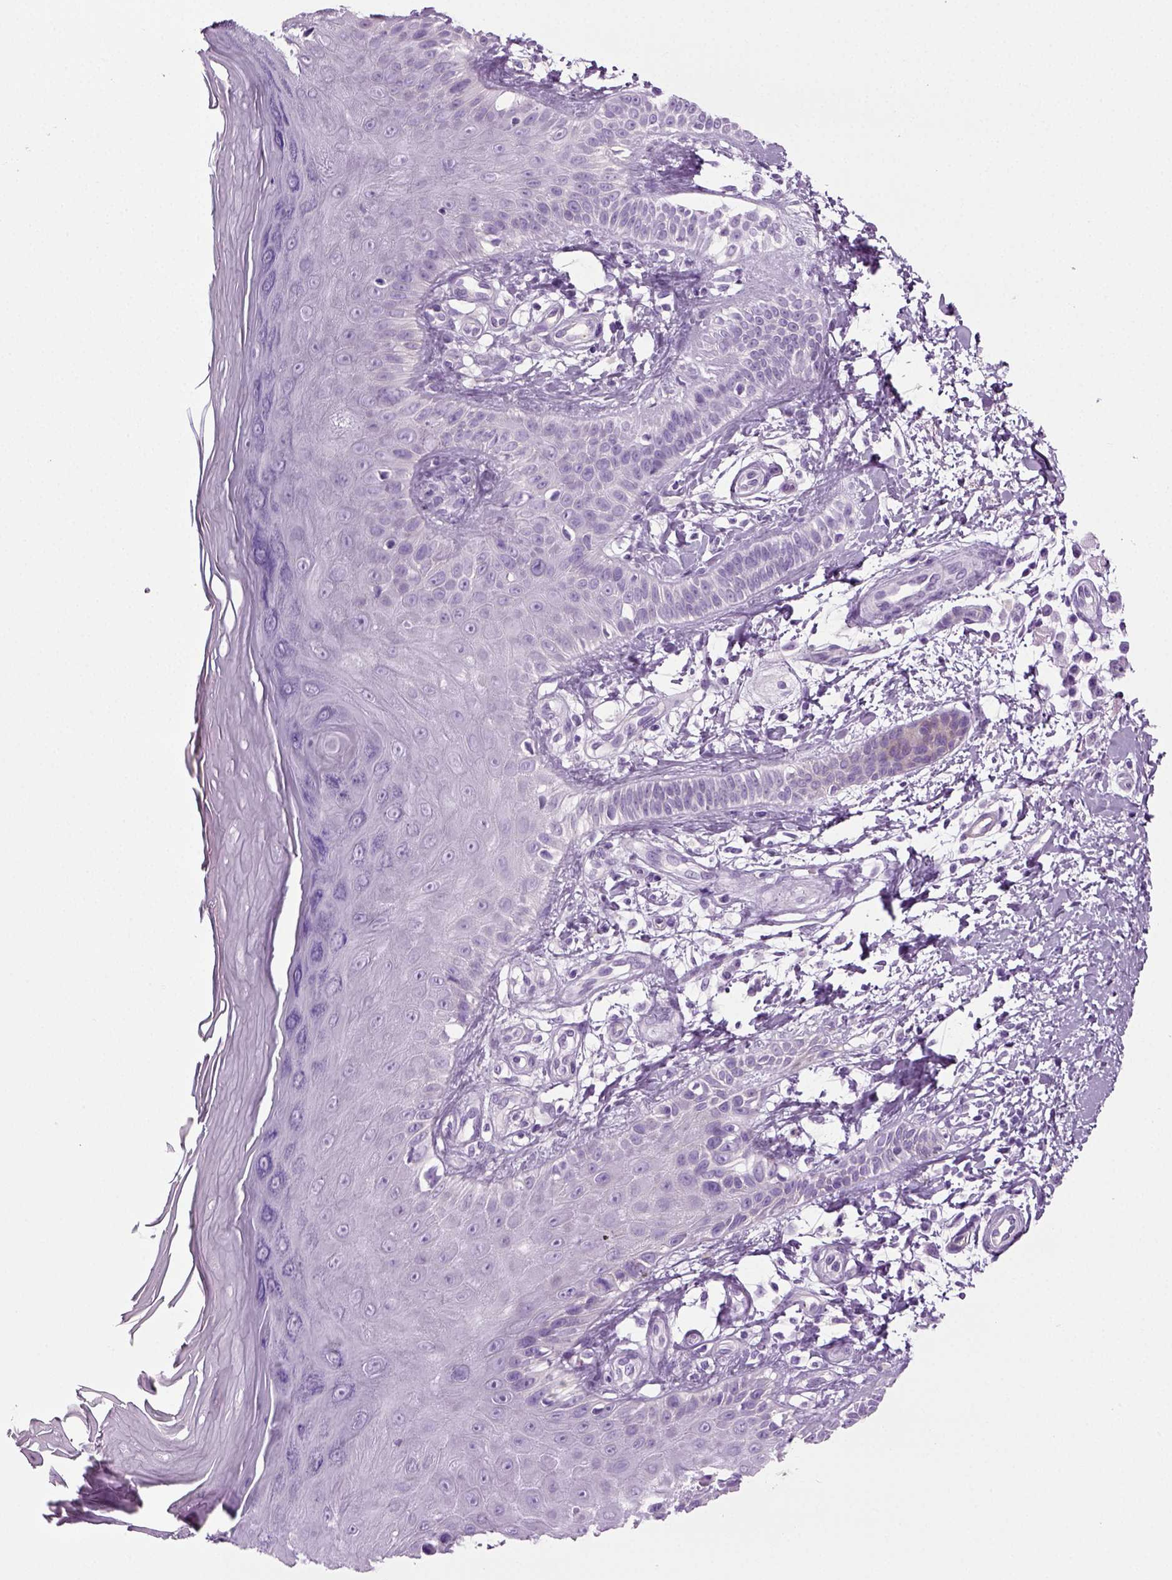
{"staining": {"intensity": "negative", "quantity": "none", "location": "none"}, "tissue": "skin", "cell_type": "Fibroblasts", "image_type": "normal", "snomed": [{"axis": "morphology", "description": "Normal tissue, NOS"}, {"axis": "morphology", "description": "Inflammation, NOS"}, {"axis": "morphology", "description": "Fibrosis, NOS"}, {"axis": "topography", "description": "Skin"}], "caption": "Skin stained for a protein using IHC displays no positivity fibroblasts.", "gene": "CD109", "patient": {"sex": "male", "age": 71}}